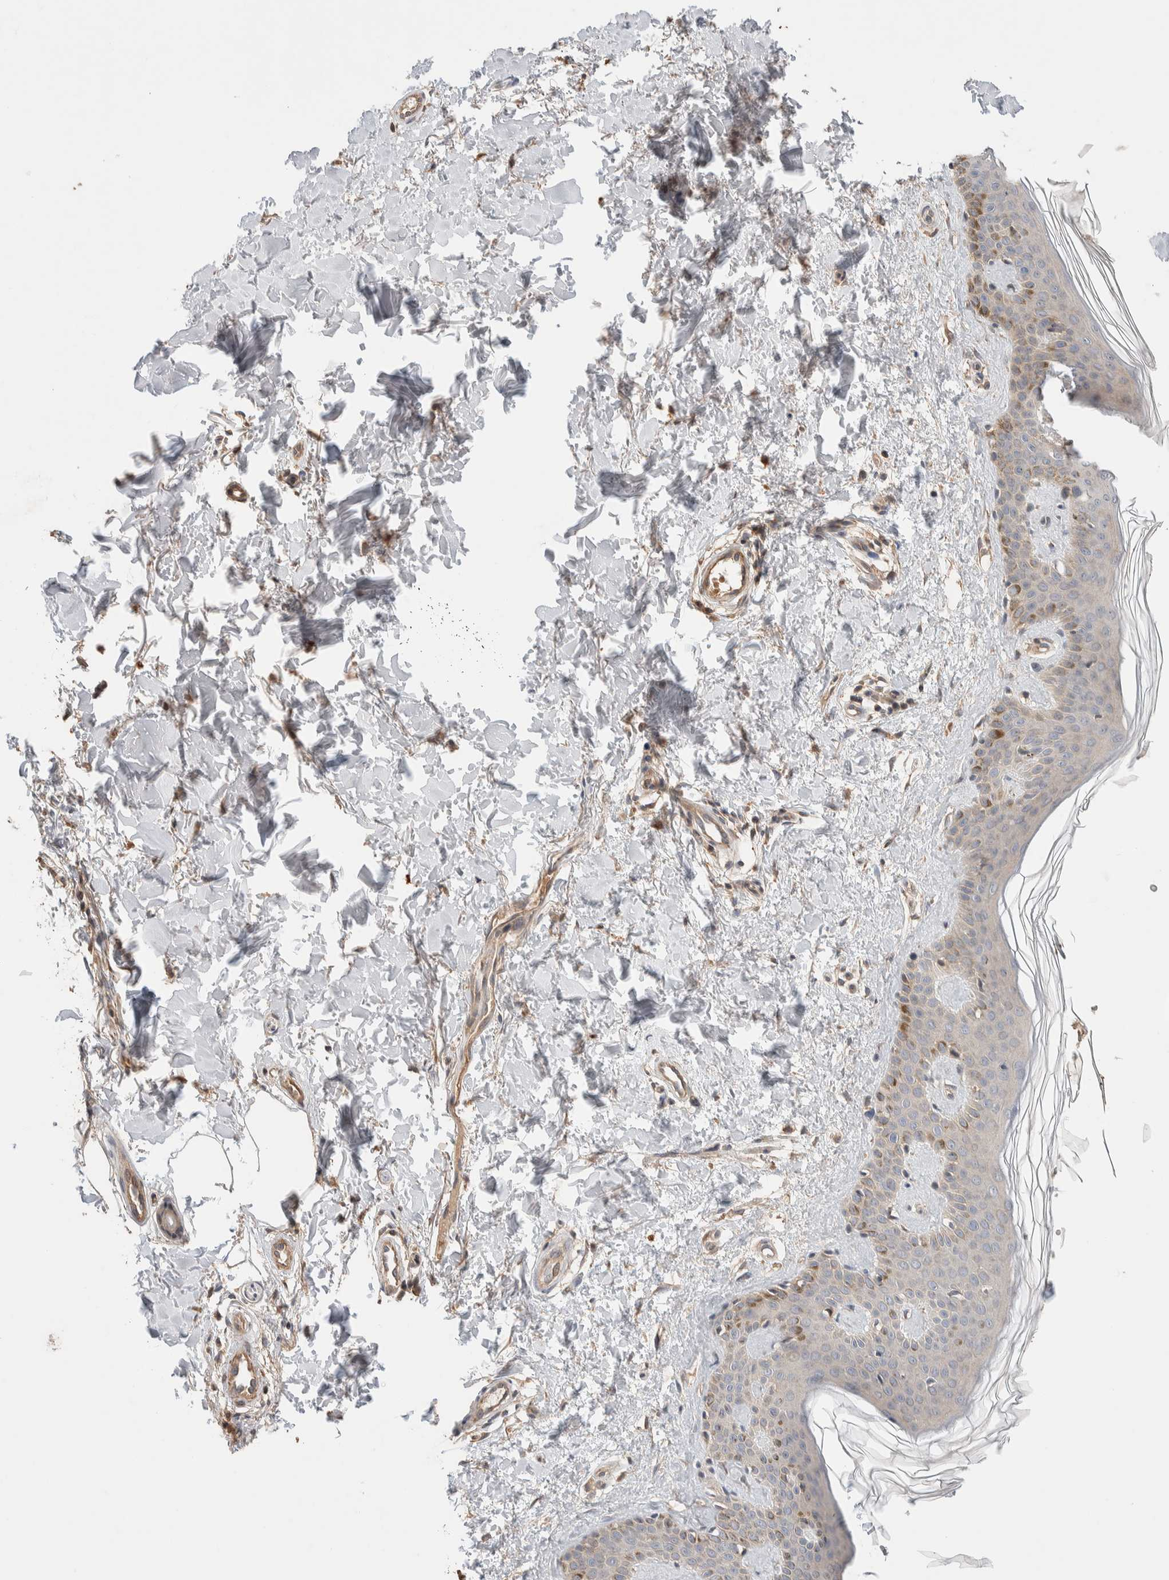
{"staining": {"intensity": "moderate", "quantity": ">75%", "location": "cytoplasmic/membranous"}, "tissue": "skin", "cell_type": "Fibroblasts", "image_type": "normal", "snomed": [{"axis": "morphology", "description": "Normal tissue, NOS"}, {"axis": "topography", "description": "Skin"}], "caption": "Protein expression analysis of benign skin displays moderate cytoplasmic/membranous expression in approximately >75% of fibroblasts.", "gene": "WDR91", "patient": {"sex": "male", "age": 67}}